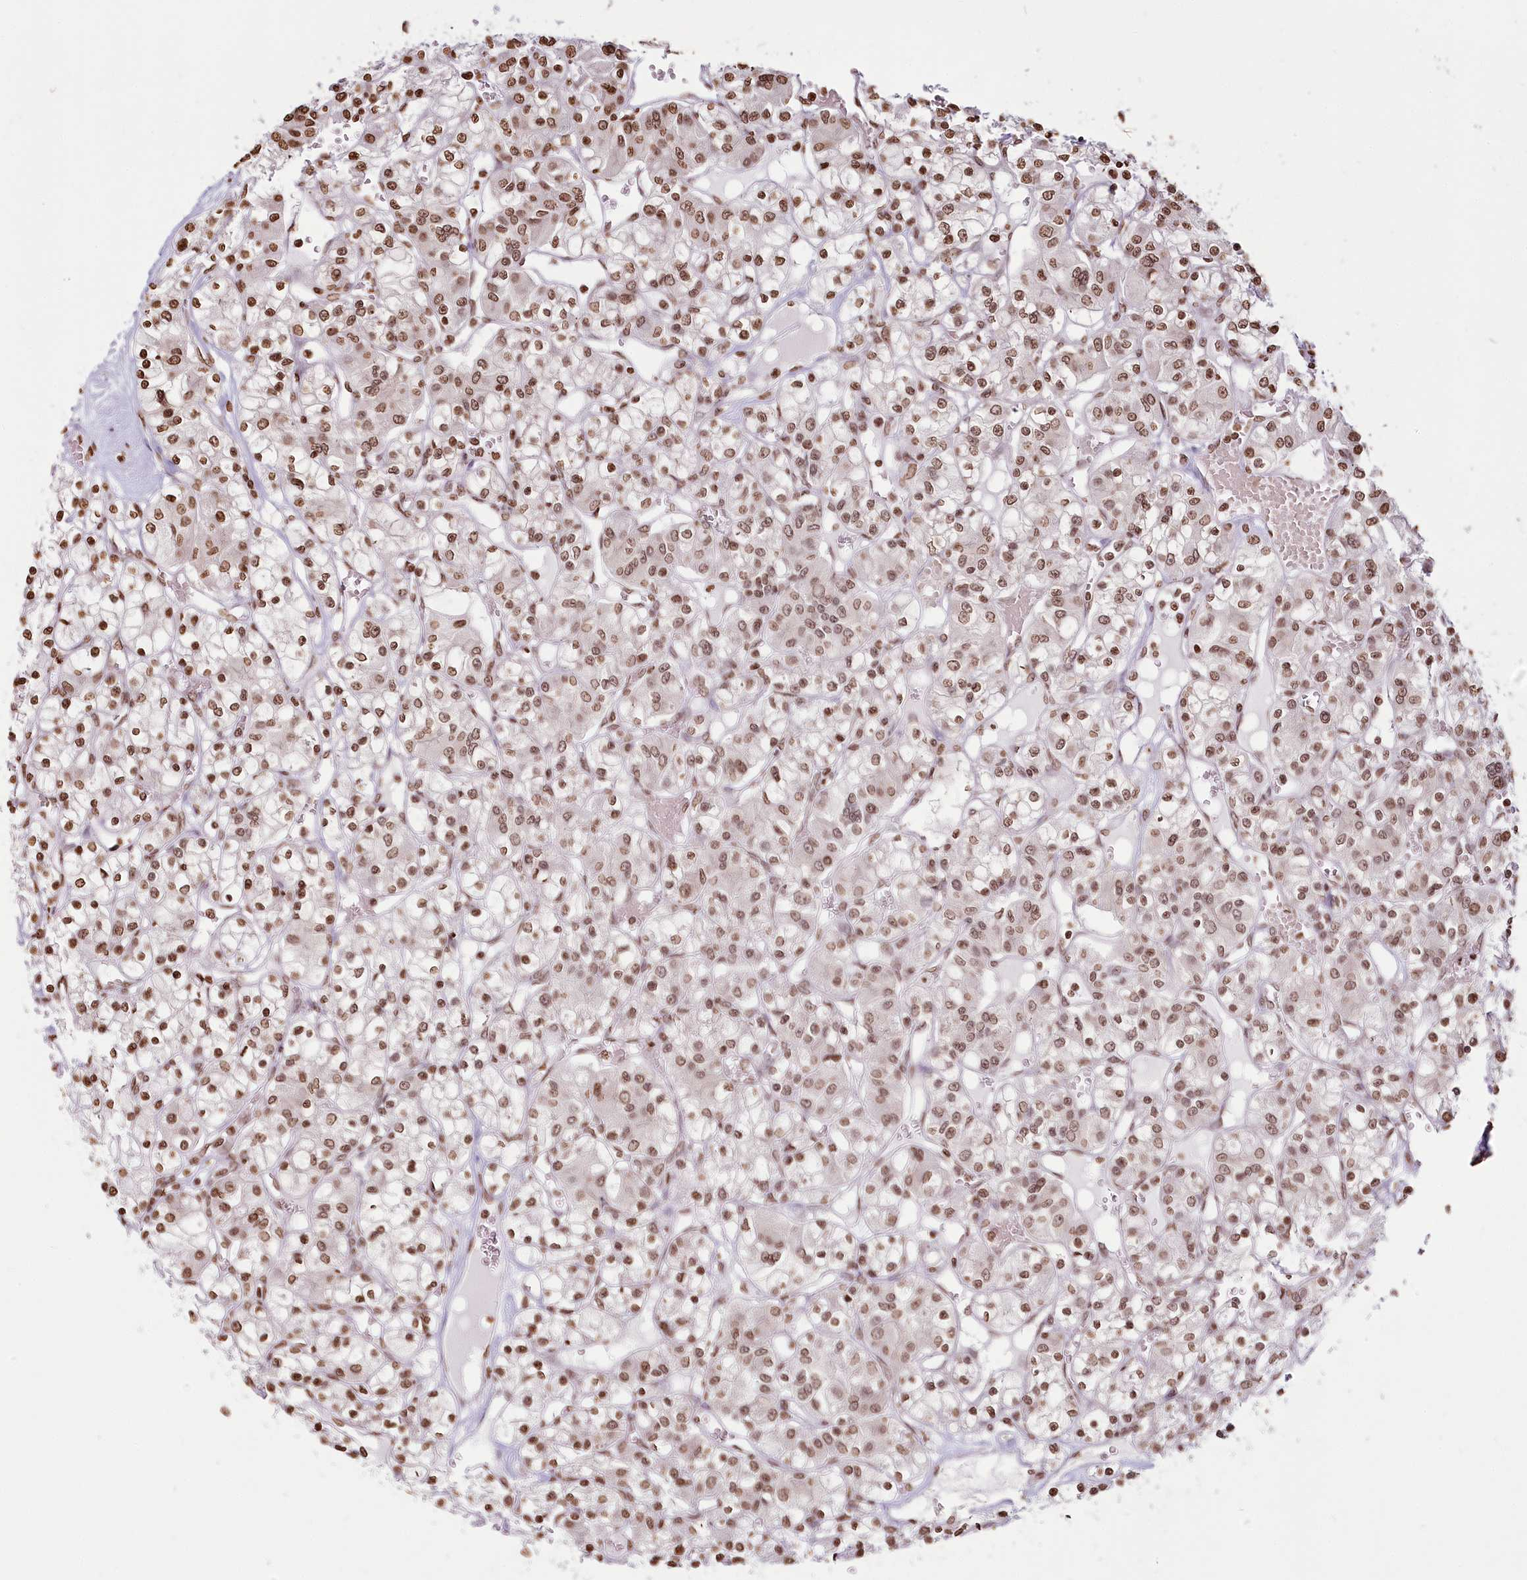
{"staining": {"intensity": "moderate", "quantity": ">75%", "location": "nuclear"}, "tissue": "renal cancer", "cell_type": "Tumor cells", "image_type": "cancer", "snomed": [{"axis": "morphology", "description": "Adenocarcinoma, NOS"}, {"axis": "topography", "description": "Kidney"}], "caption": "There is medium levels of moderate nuclear staining in tumor cells of renal adenocarcinoma, as demonstrated by immunohistochemical staining (brown color).", "gene": "FAM13A", "patient": {"sex": "female", "age": 59}}